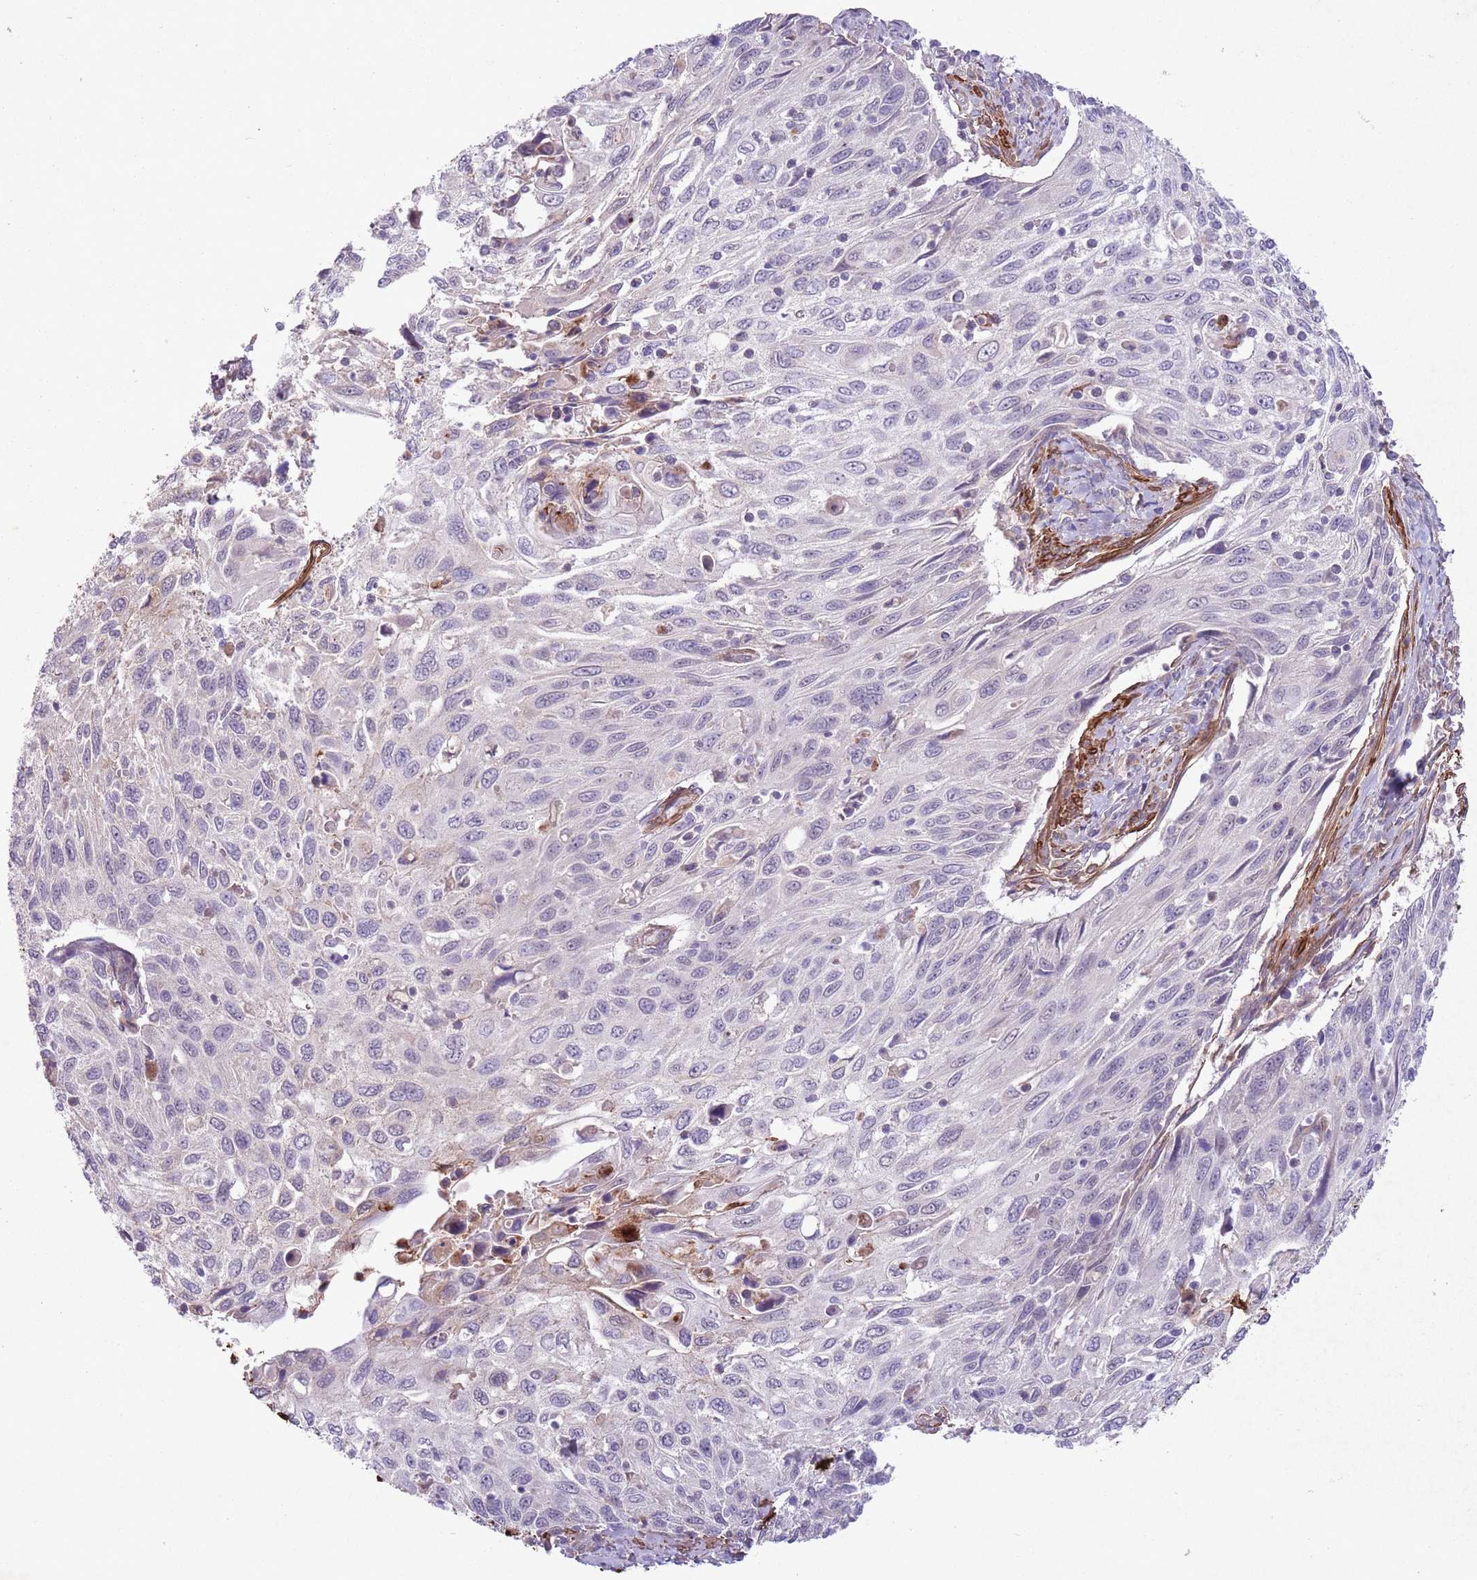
{"staining": {"intensity": "negative", "quantity": "none", "location": "none"}, "tissue": "cervical cancer", "cell_type": "Tumor cells", "image_type": "cancer", "snomed": [{"axis": "morphology", "description": "Squamous cell carcinoma, NOS"}, {"axis": "topography", "description": "Cervix"}], "caption": "IHC image of human cervical squamous cell carcinoma stained for a protein (brown), which reveals no positivity in tumor cells.", "gene": "CCNI", "patient": {"sex": "female", "age": 70}}